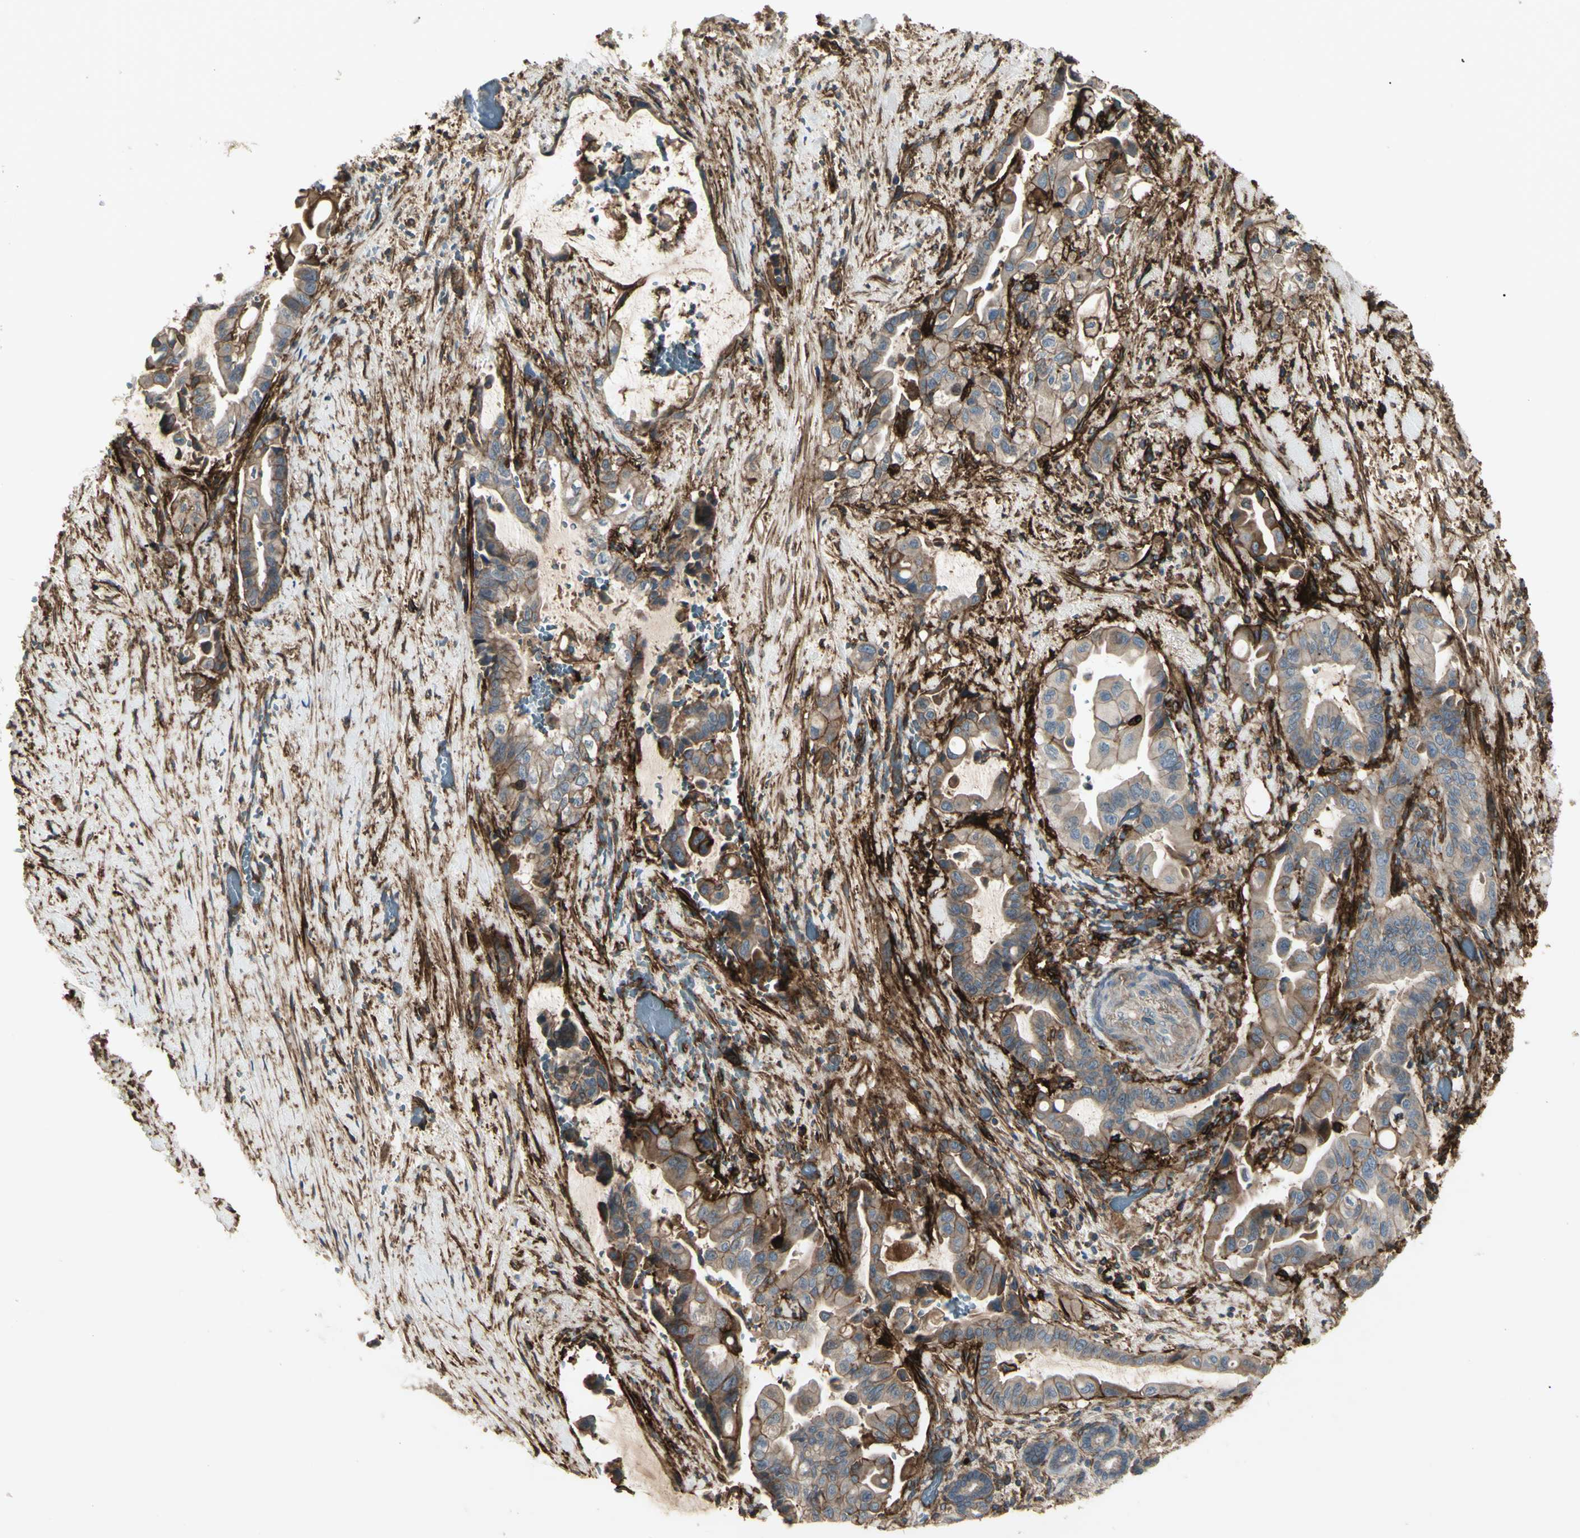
{"staining": {"intensity": "moderate", "quantity": "25%-75%", "location": "cytoplasmic/membranous"}, "tissue": "liver cancer", "cell_type": "Tumor cells", "image_type": "cancer", "snomed": [{"axis": "morphology", "description": "Cholangiocarcinoma"}, {"axis": "topography", "description": "Liver"}], "caption": "Brown immunohistochemical staining in liver cholangiocarcinoma demonstrates moderate cytoplasmic/membranous expression in approximately 25%-75% of tumor cells. The protein of interest is stained brown, and the nuclei are stained in blue (DAB (3,3'-diaminobenzidine) IHC with brightfield microscopy, high magnification).", "gene": "CD276", "patient": {"sex": "female", "age": 61}}